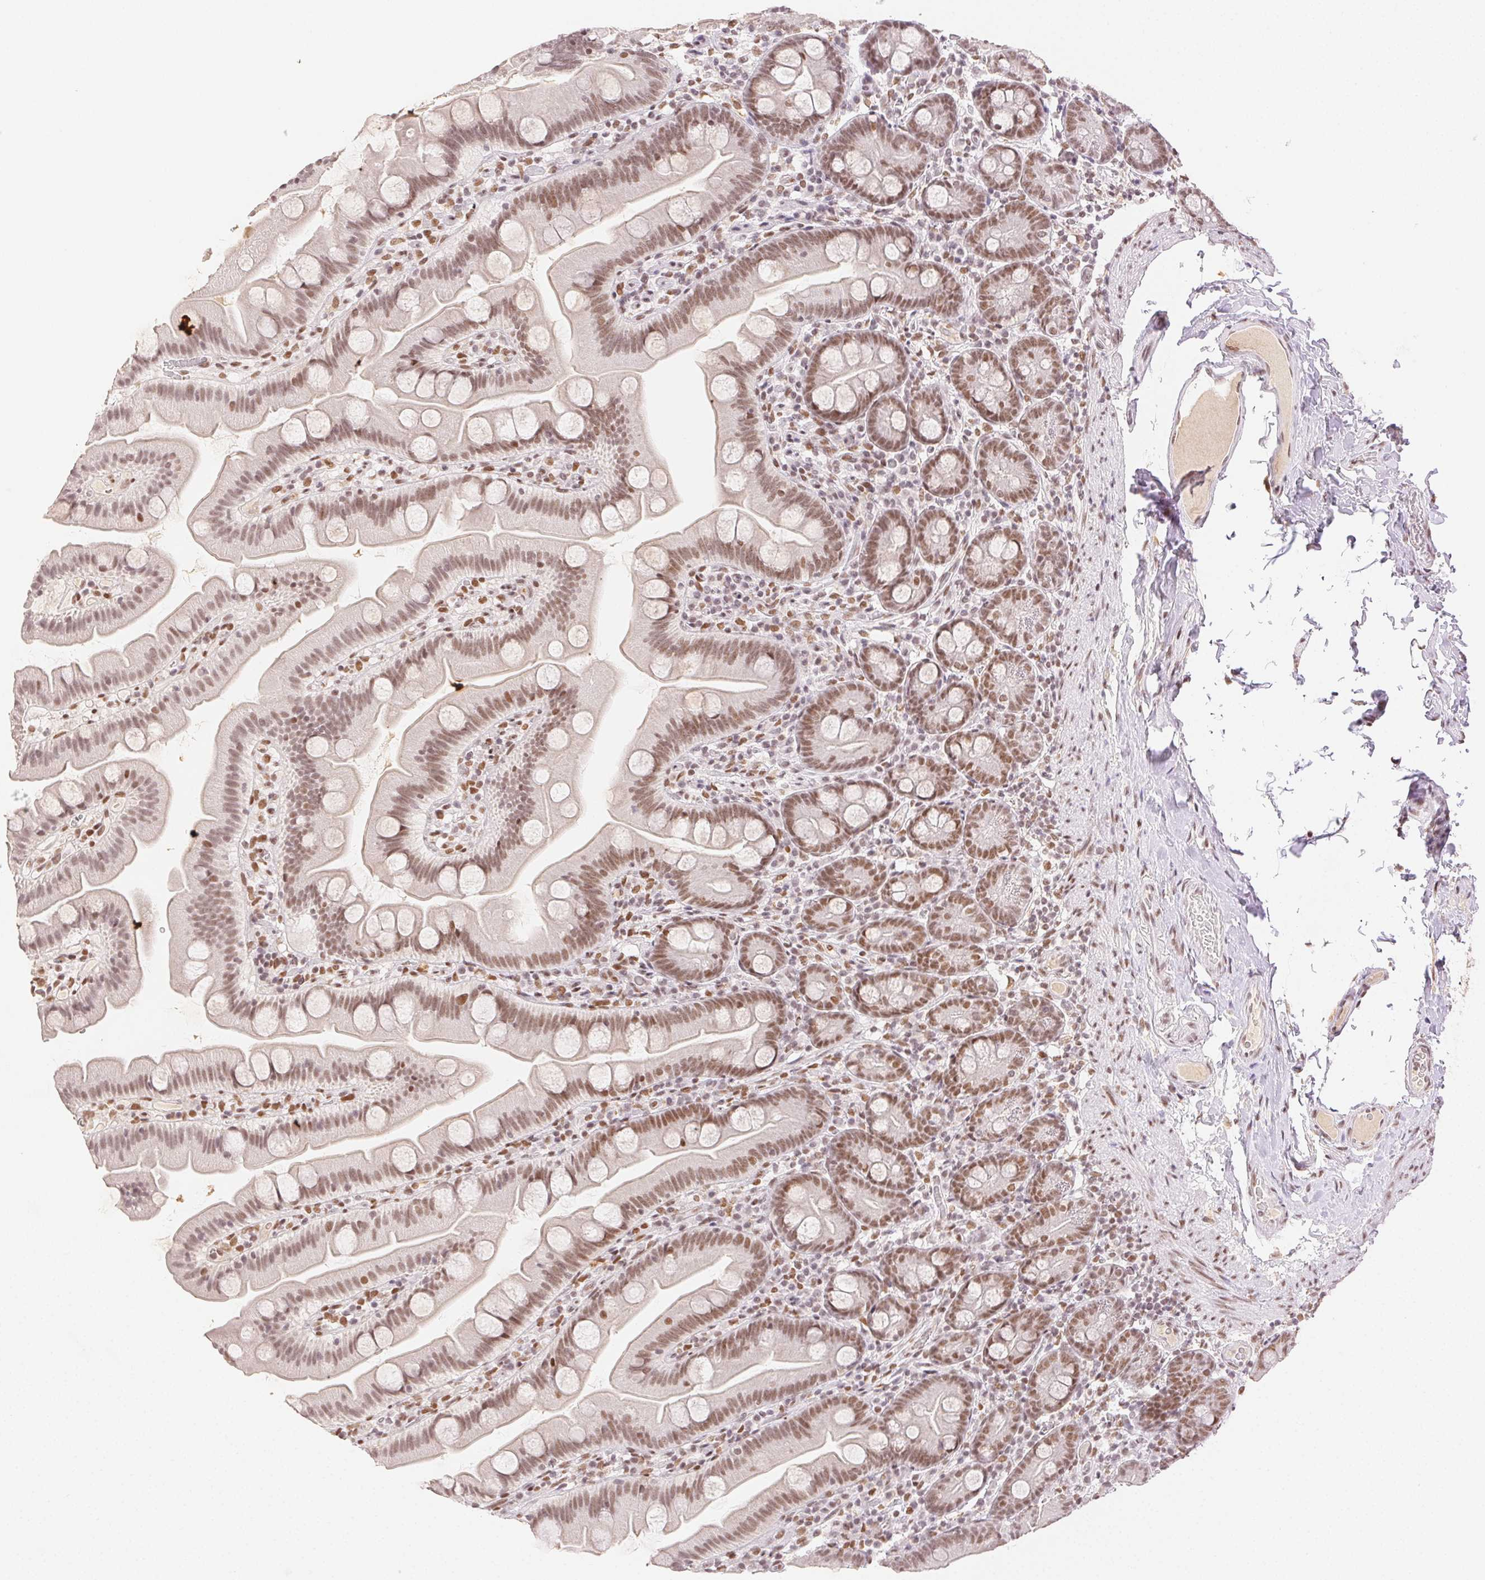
{"staining": {"intensity": "moderate", "quantity": "25%-75%", "location": "nuclear"}, "tissue": "small intestine", "cell_type": "Glandular cells", "image_type": "normal", "snomed": [{"axis": "morphology", "description": "Normal tissue, NOS"}, {"axis": "topography", "description": "Small intestine"}], "caption": "Protein positivity by immunohistochemistry reveals moderate nuclear expression in approximately 25%-75% of glandular cells in normal small intestine.", "gene": "H2AZ1", "patient": {"sex": "female", "age": 68}}